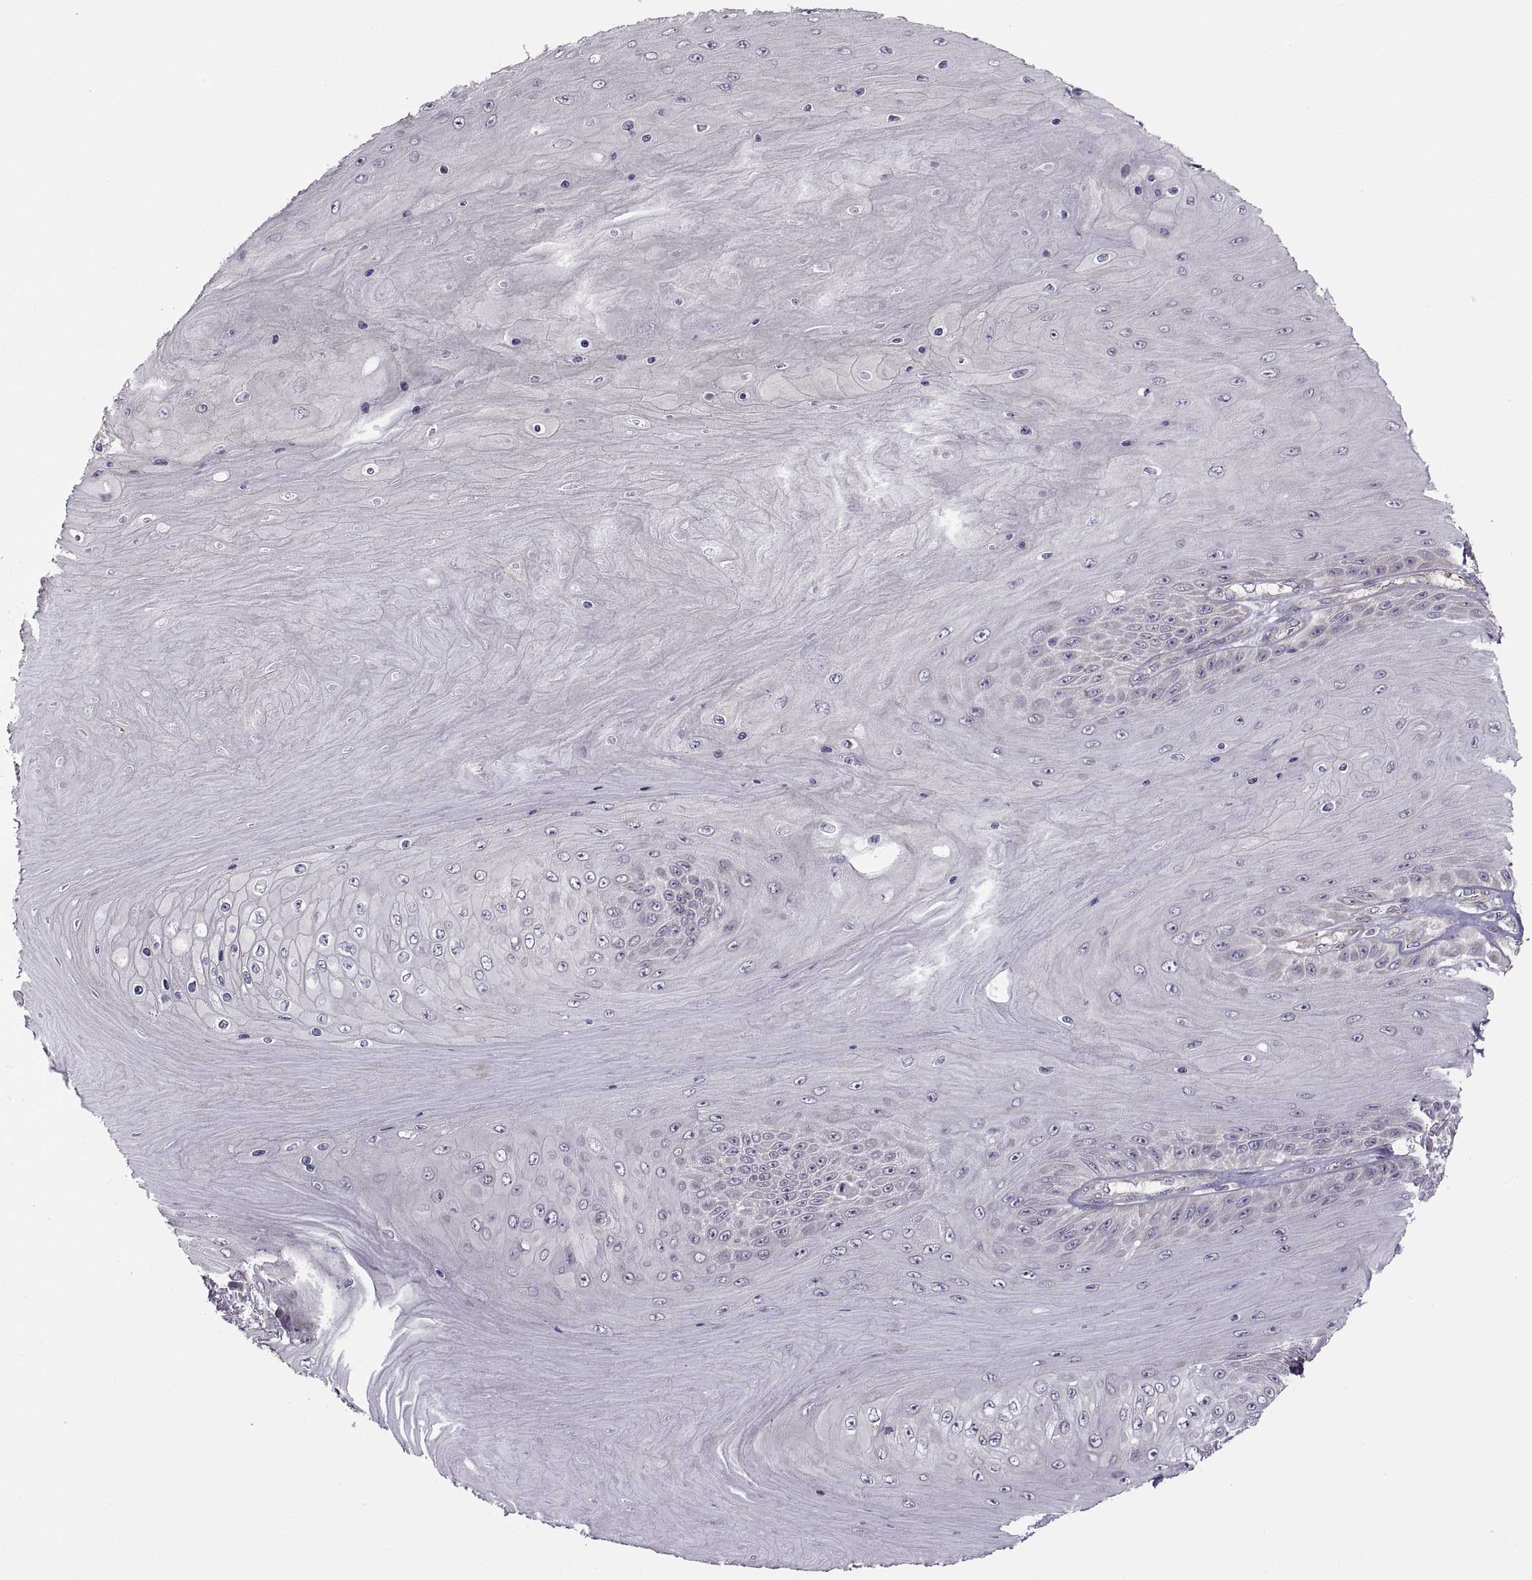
{"staining": {"intensity": "negative", "quantity": "none", "location": "none"}, "tissue": "skin cancer", "cell_type": "Tumor cells", "image_type": "cancer", "snomed": [{"axis": "morphology", "description": "Squamous cell carcinoma, NOS"}, {"axis": "topography", "description": "Skin"}], "caption": "This is an immunohistochemistry histopathology image of human skin cancer. There is no staining in tumor cells.", "gene": "ACSBG2", "patient": {"sex": "male", "age": 62}}